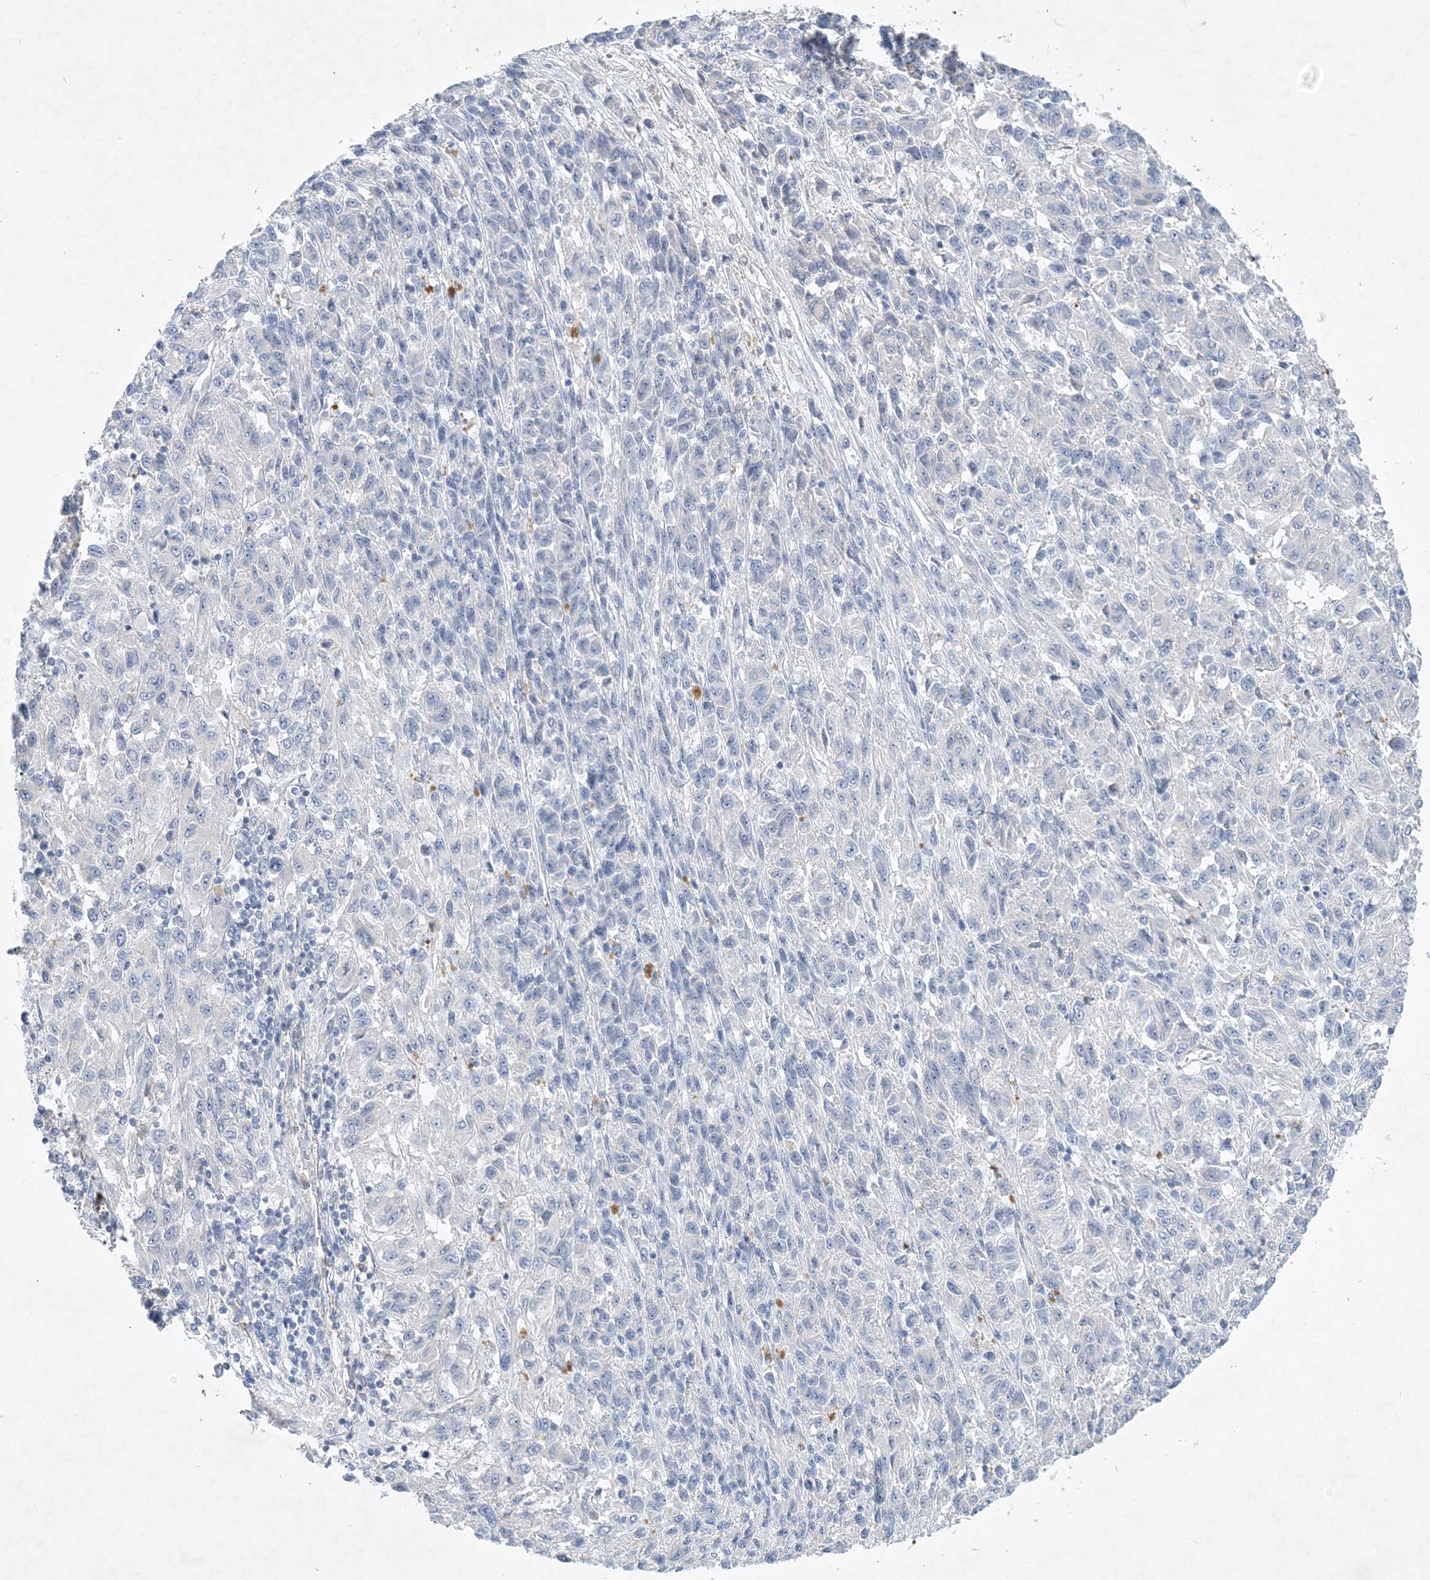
{"staining": {"intensity": "negative", "quantity": "none", "location": "none"}, "tissue": "melanoma", "cell_type": "Tumor cells", "image_type": "cancer", "snomed": [{"axis": "morphology", "description": "Malignant melanoma, Metastatic site"}, {"axis": "topography", "description": "Lung"}], "caption": "Immunohistochemistry (IHC) of human melanoma exhibits no staining in tumor cells.", "gene": "ANKRD35", "patient": {"sex": "male", "age": 64}}